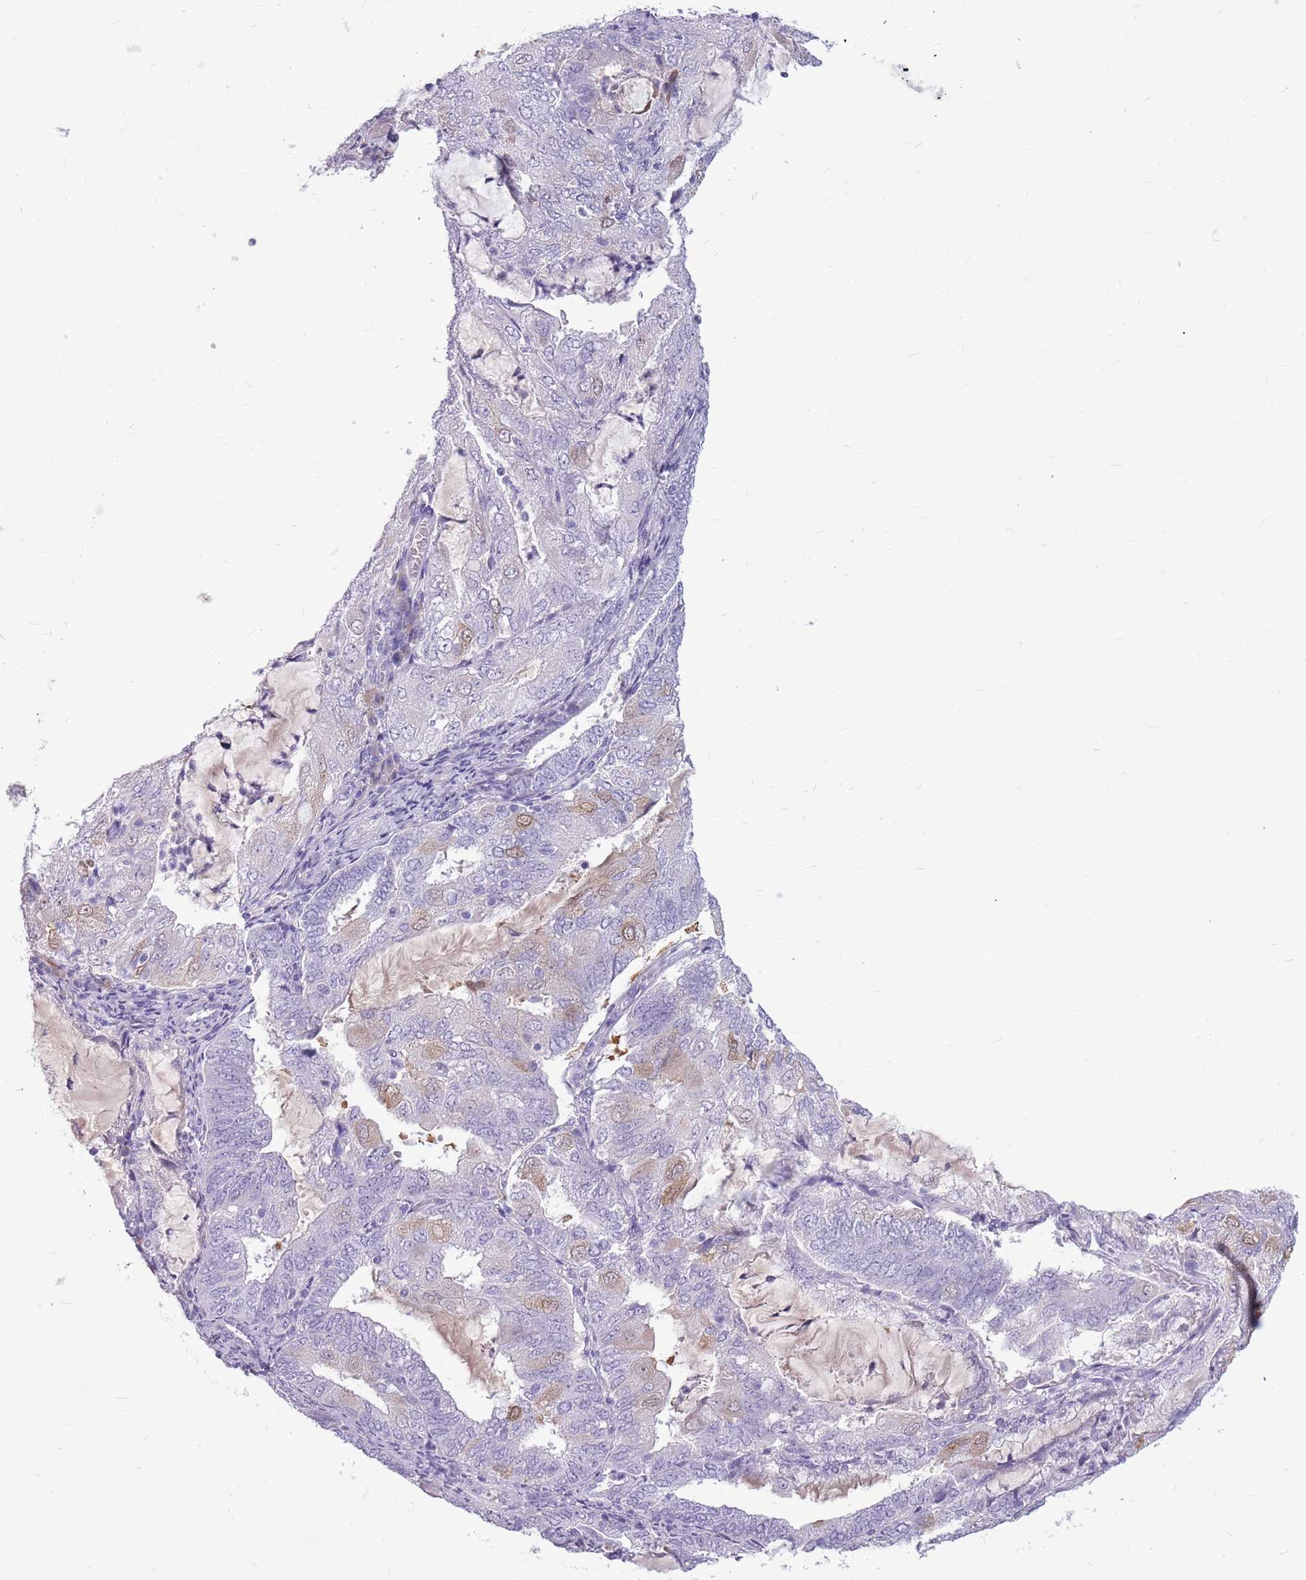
{"staining": {"intensity": "weak", "quantity": "<25%", "location": "cytoplasmic/membranous"}, "tissue": "endometrial cancer", "cell_type": "Tumor cells", "image_type": "cancer", "snomed": [{"axis": "morphology", "description": "Adenocarcinoma, NOS"}, {"axis": "topography", "description": "Endometrium"}], "caption": "This is a image of IHC staining of endometrial cancer, which shows no positivity in tumor cells.", "gene": "ZNF425", "patient": {"sex": "female", "age": 81}}